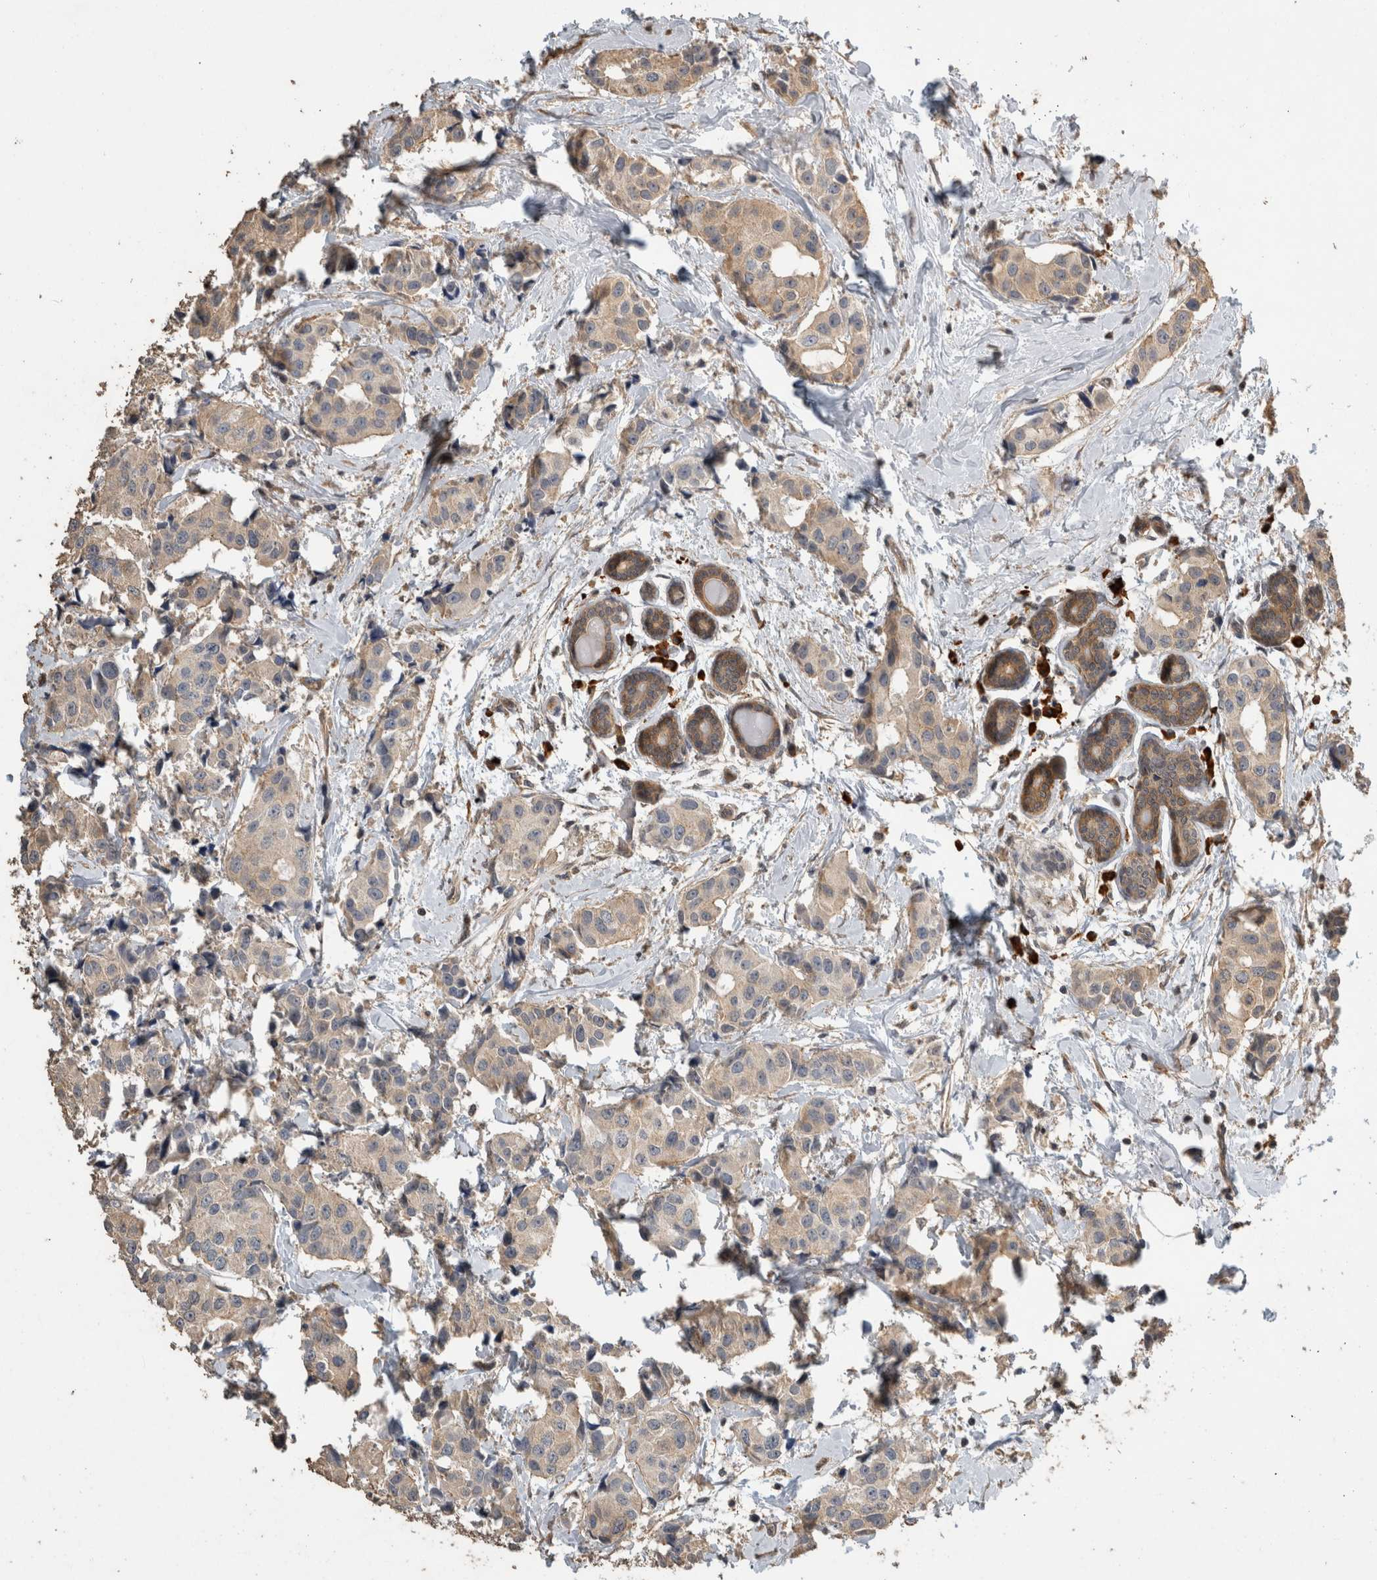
{"staining": {"intensity": "weak", "quantity": "25%-75%", "location": "cytoplasmic/membranous"}, "tissue": "breast cancer", "cell_type": "Tumor cells", "image_type": "cancer", "snomed": [{"axis": "morphology", "description": "Normal tissue, NOS"}, {"axis": "morphology", "description": "Duct carcinoma"}, {"axis": "topography", "description": "Breast"}], "caption": "Tumor cells demonstrate weak cytoplasmic/membranous staining in about 25%-75% of cells in intraductal carcinoma (breast).", "gene": "RHPN1", "patient": {"sex": "female", "age": 39}}